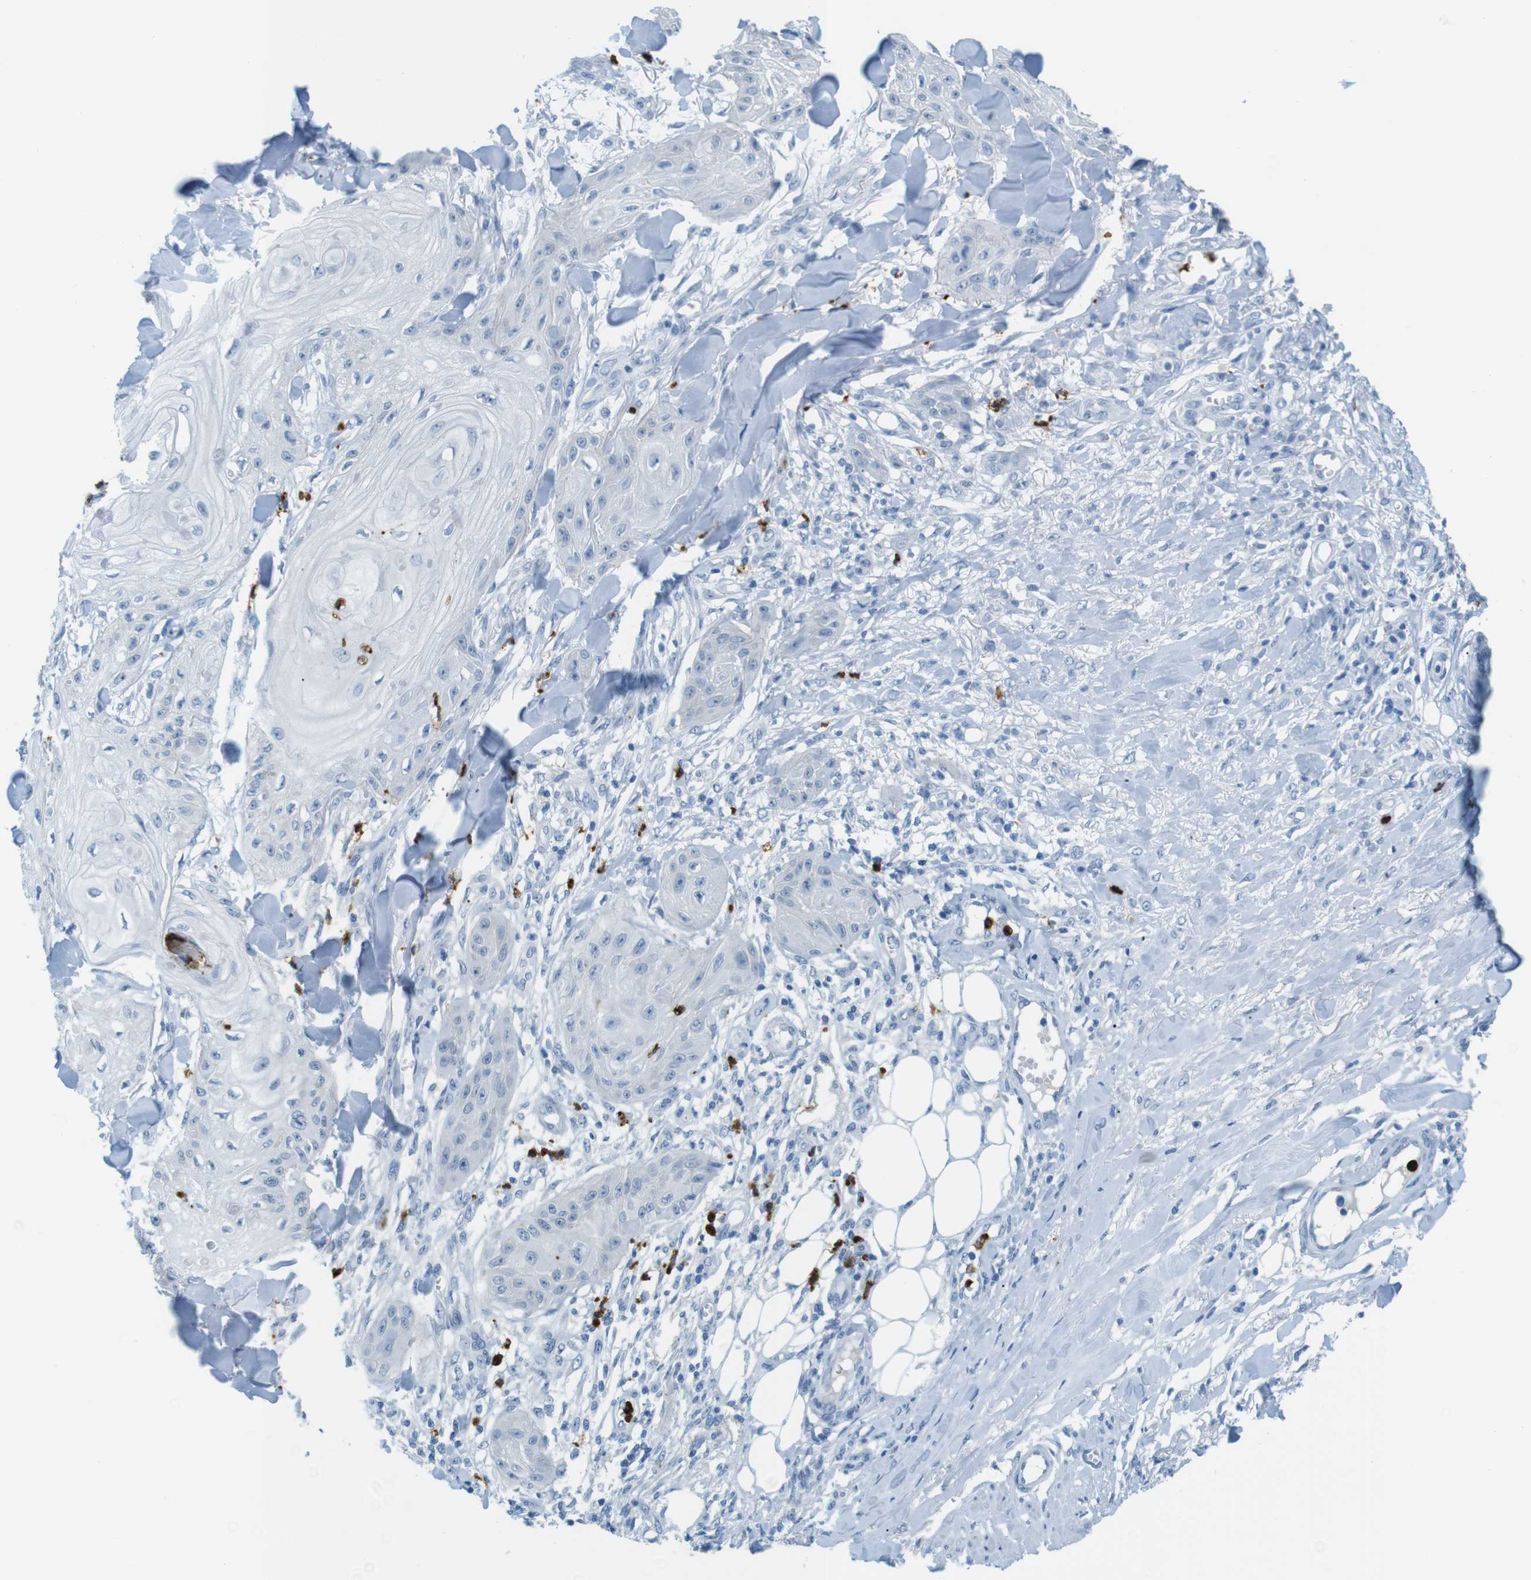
{"staining": {"intensity": "negative", "quantity": "none", "location": "none"}, "tissue": "skin cancer", "cell_type": "Tumor cells", "image_type": "cancer", "snomed": [{"axis": "morphology", "description": "Squamous cell carcinoma, NOS"}, {"axis": "topography", "description": "Skin"}], "caption": "Human skin squamous cell carcinoma stained for a protein using IHC exhibits no staining in tumor cells.", "gene": "MCEMP1", "patient": {"sex": "male", "age": 74}}